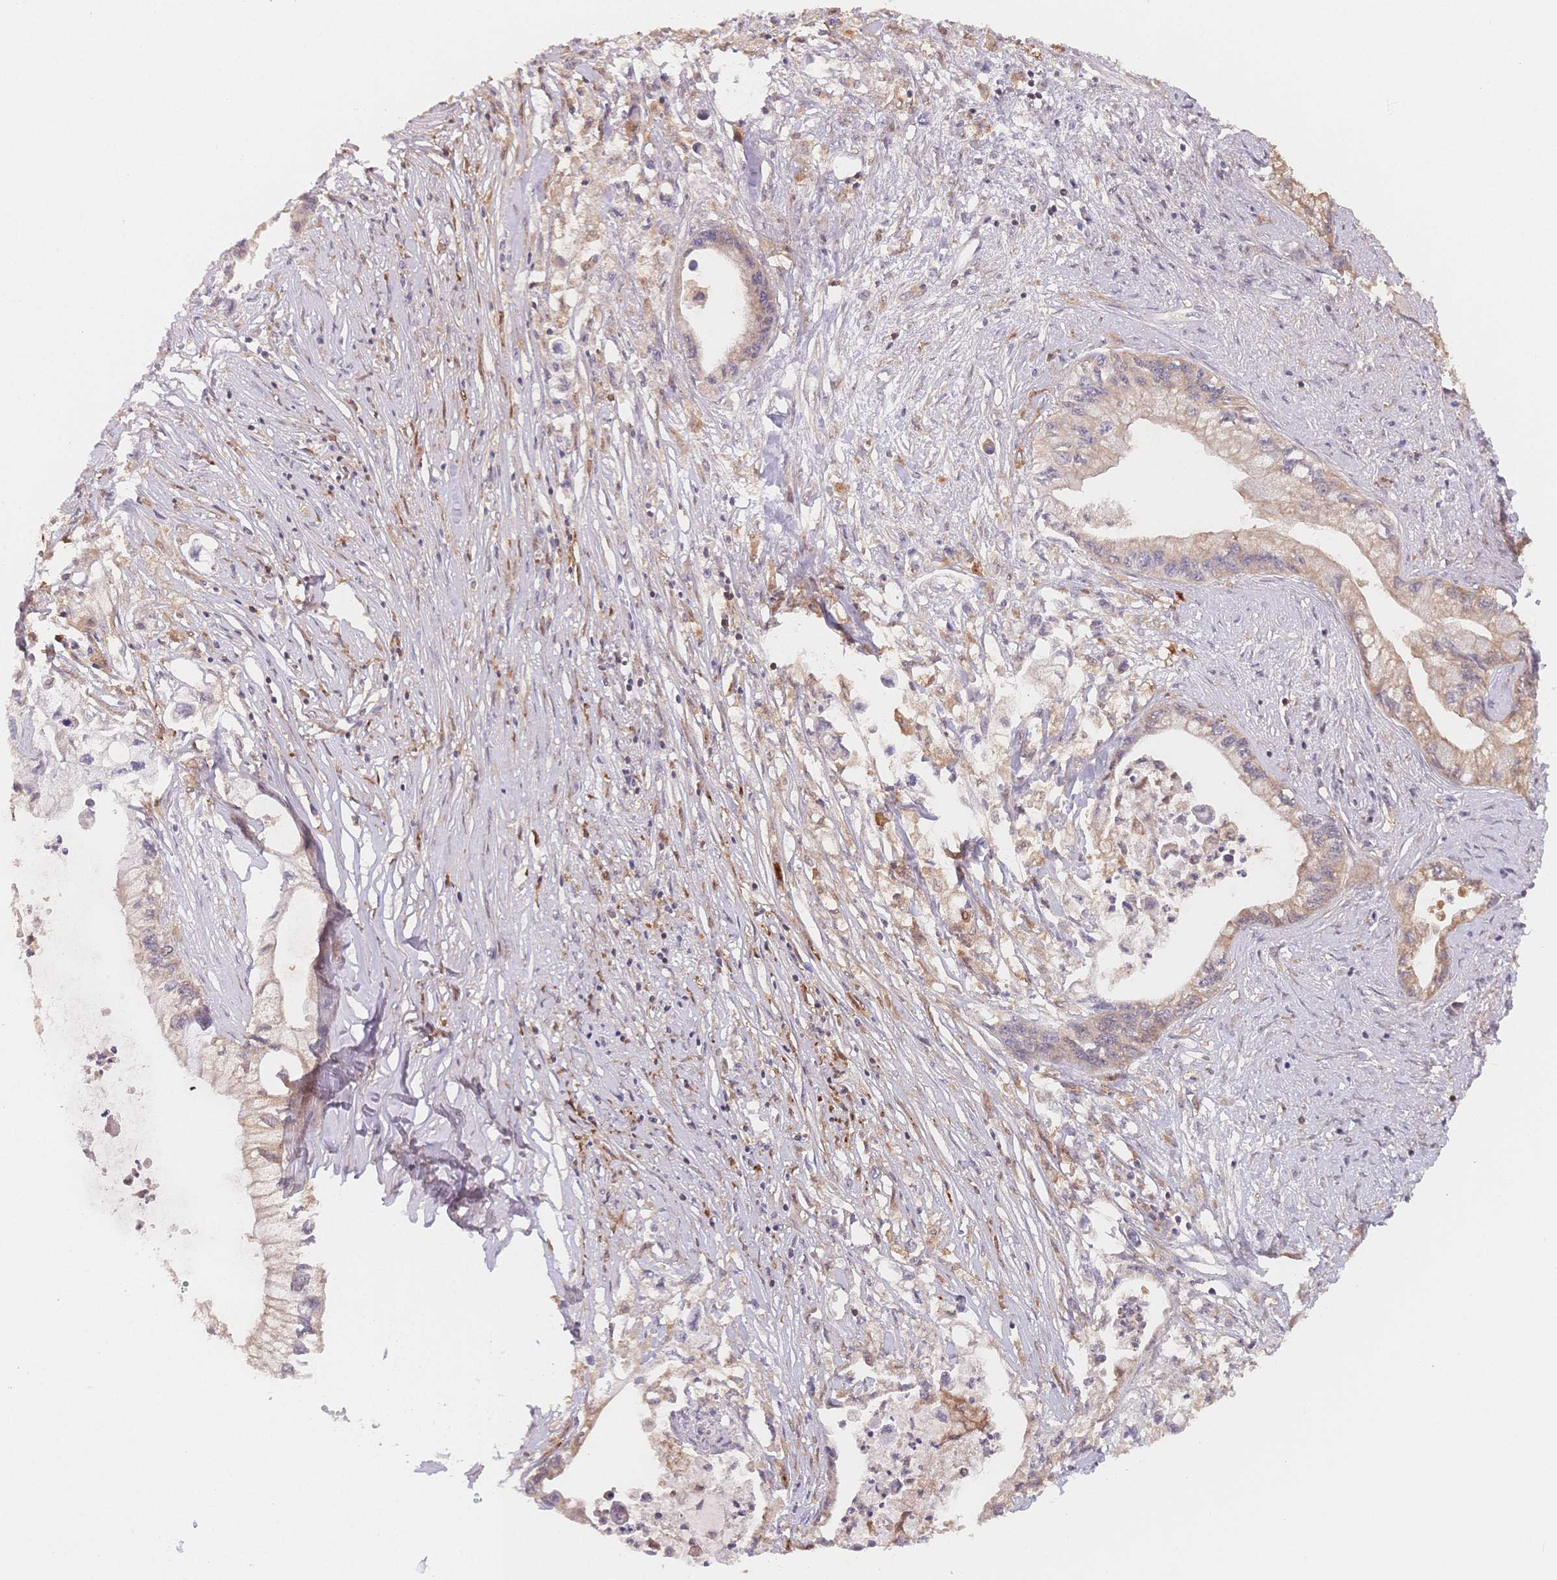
{"staining": {"intensity": "weak", "quantity": "25%-75%", "location": "cytoplasmic/membranous"}, "tissue": "pancreatic cancer", "cell_type": "Tumor cells", "image_type": "cancer", "snomed": [{"axis": "morphology", "description": "Adenocarcinoma, NOS"}, {"axis": "topography", "description": "Pancreas"}], "caption": "A histopathology image of human pancreatic cancer stained for a protein shows weak cytoplasmic/membranous brown staining in tumor cells.", "gene": "C12orf75", "patient": {"sex": "male", "age": 61}}